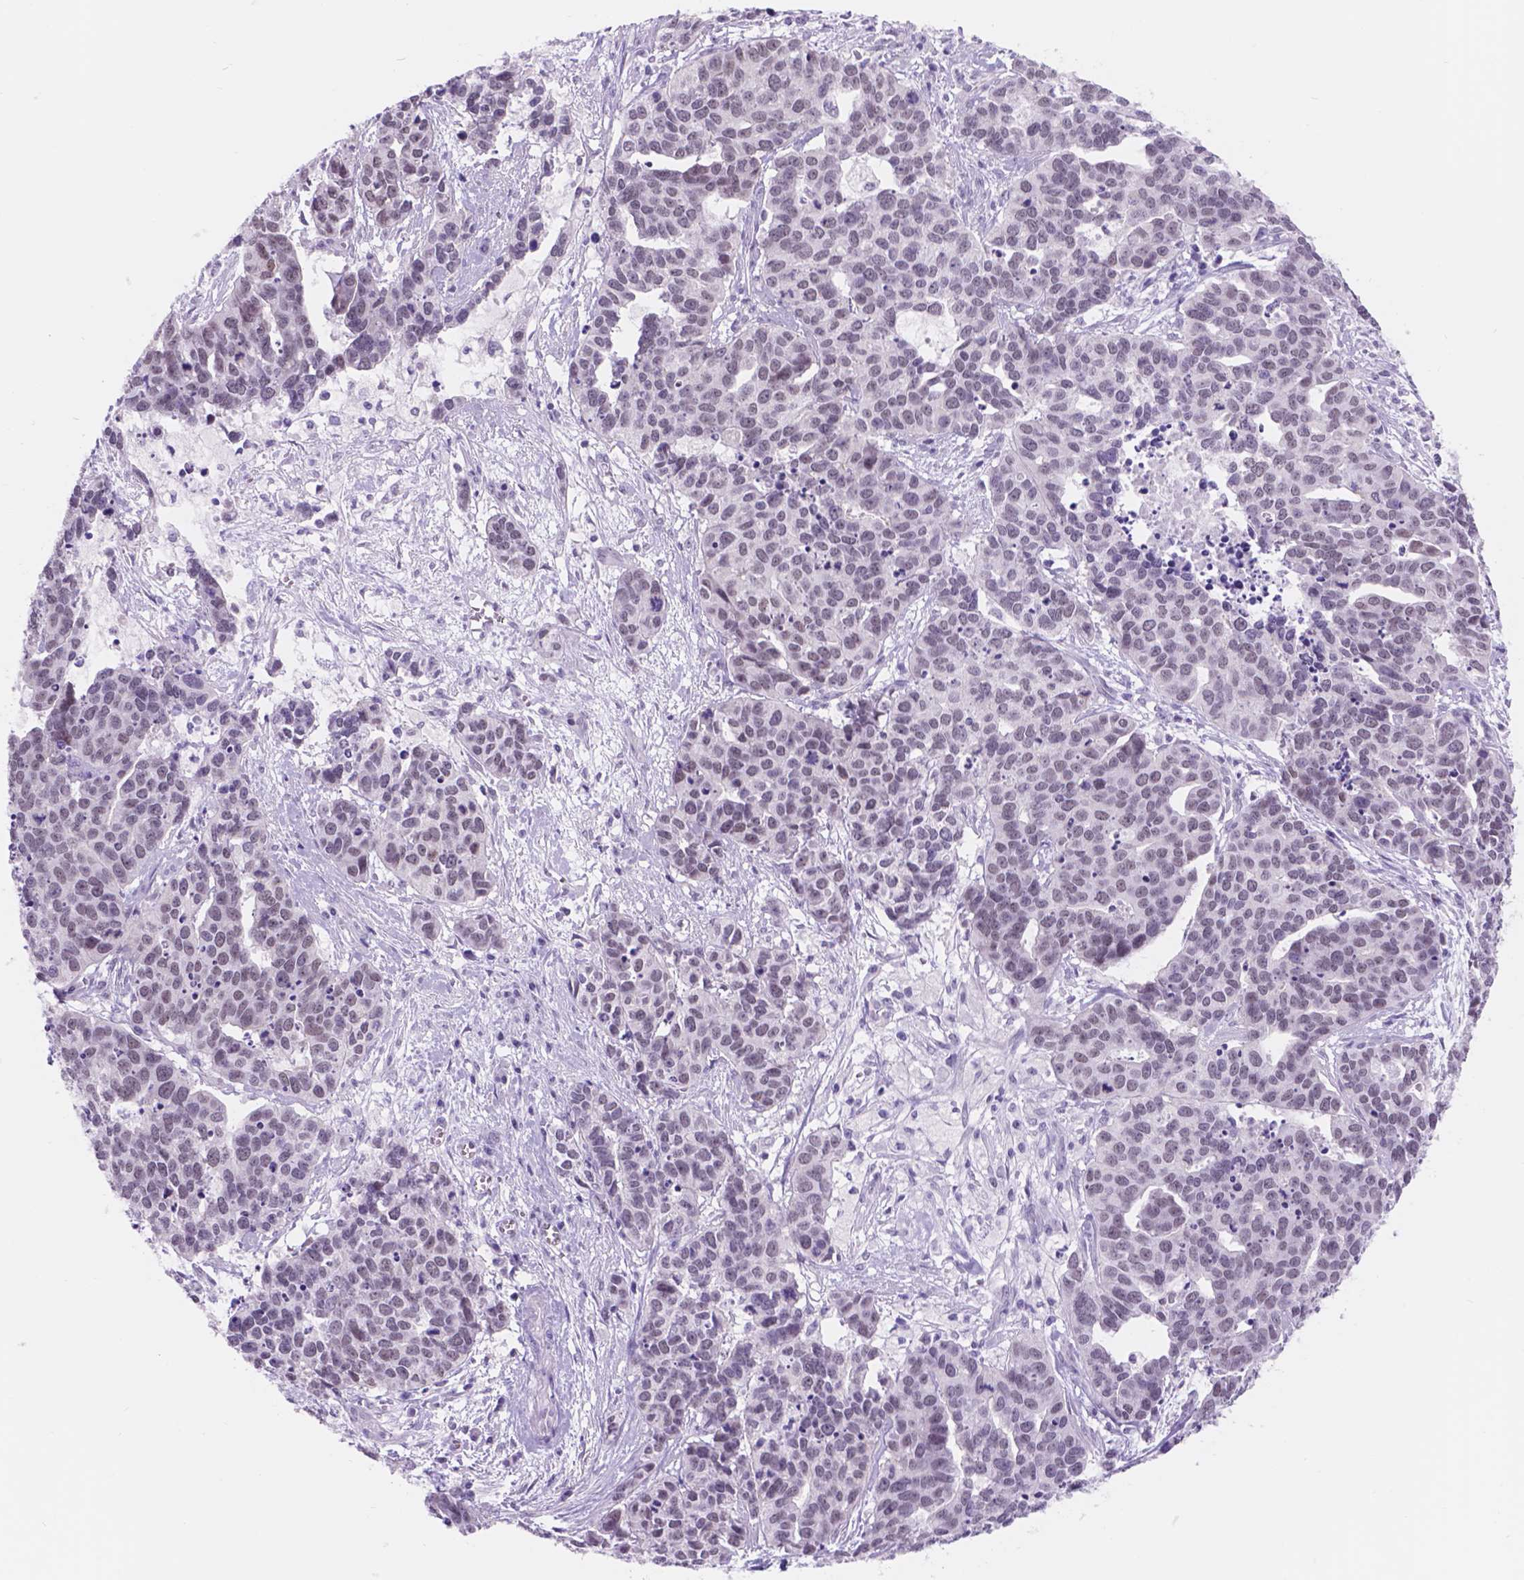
{"staining": {"intensity": "negative", "quantity": "none", "location": "none"}, "tissue": "ovarian cancer", "cell_type": "Tumor cells", "image_type": "cancer", "snomed": [{"axis": "morphology", "description": "Carcinoma, endometroid"}, {"axis": "topography", "description": "Ovary"}], "caption": "A high-resolution photomicrograph shows IHC staining of ovarian cancer (endometroid carcinoma), which exhibits no significant positivity in tumor cells.", "gene": "DCC", "patient": {"sex": "female", "age": 65}}